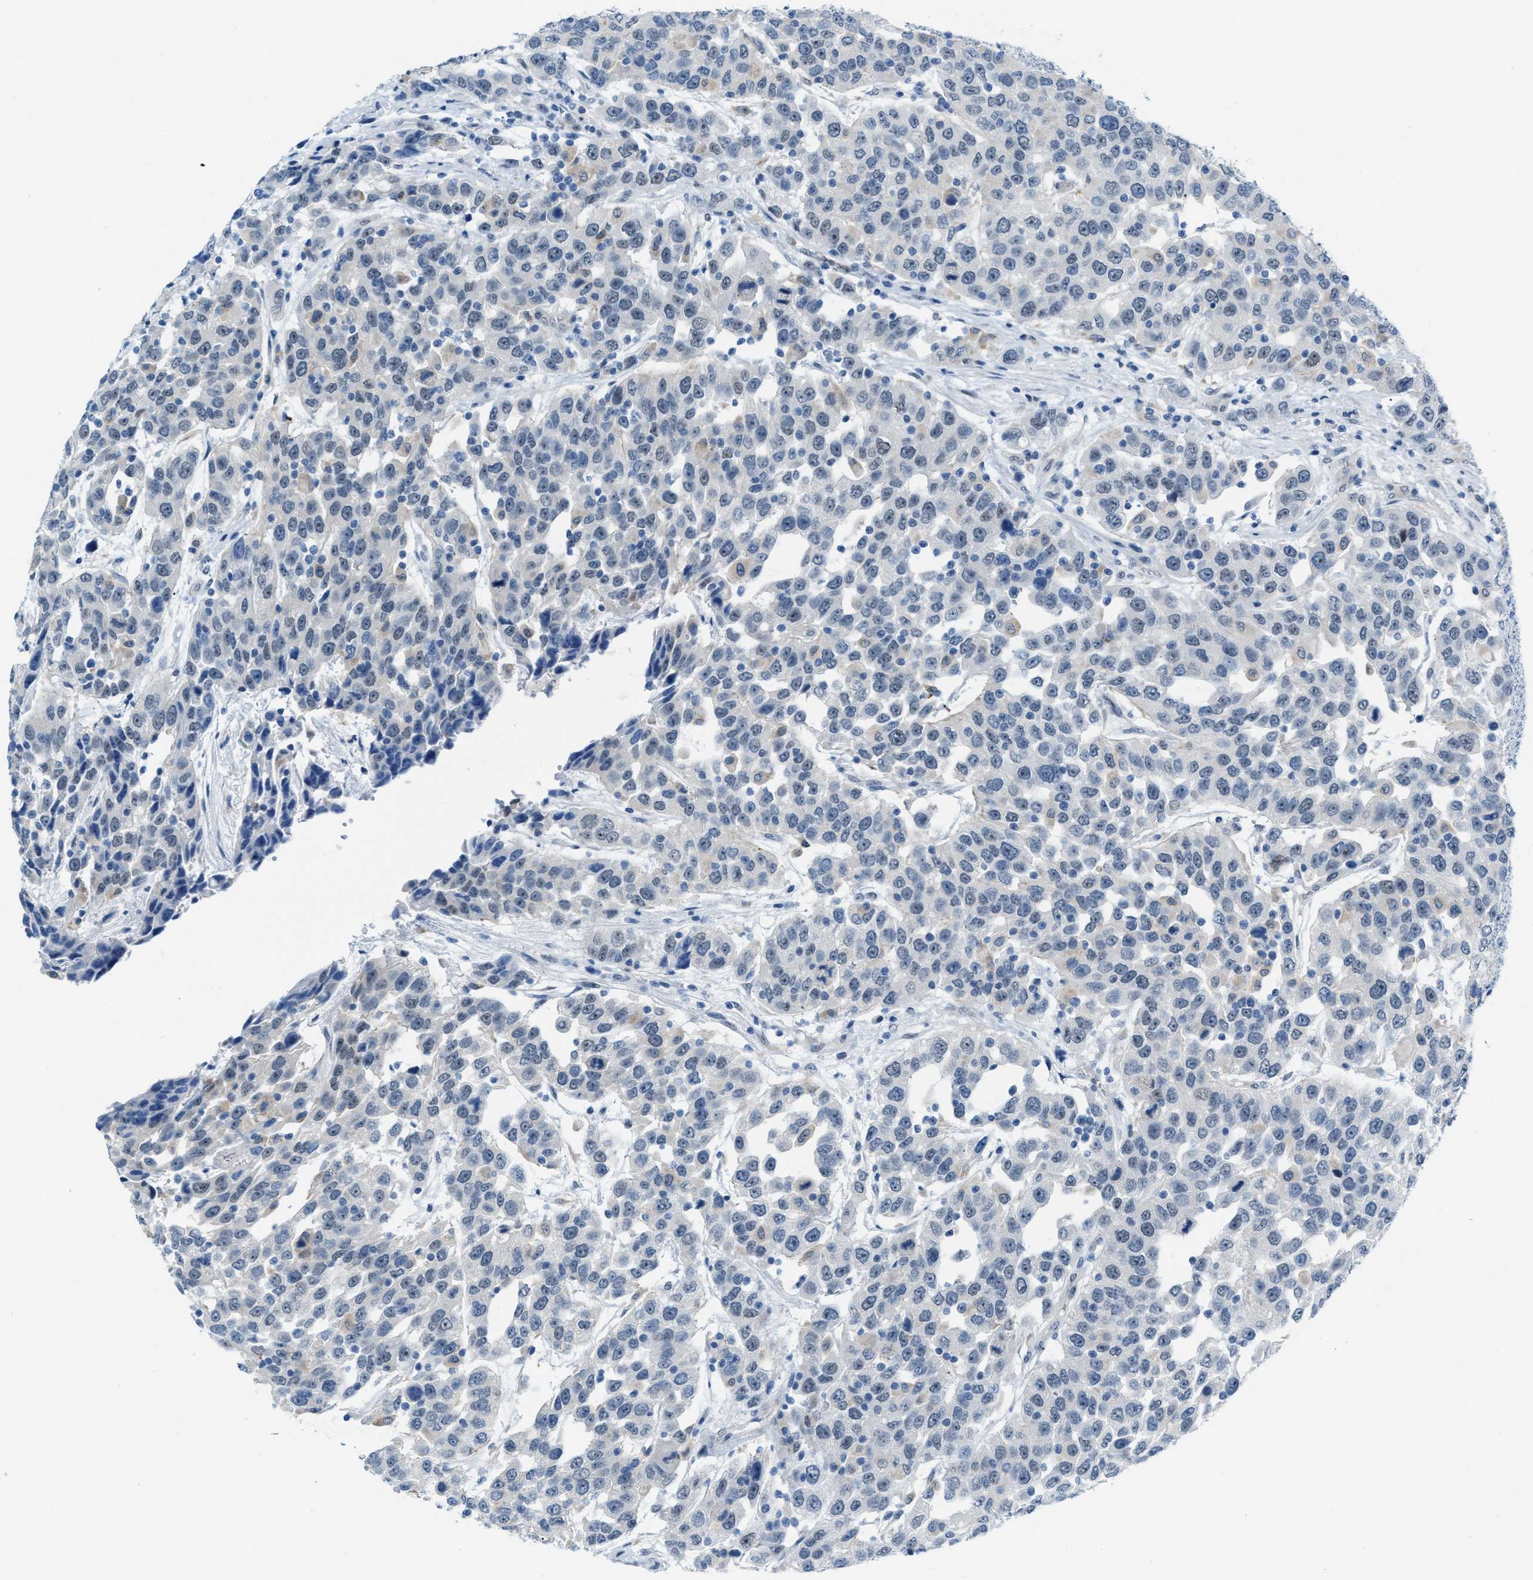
{"staining": {"intensity": "negative", "quantity": "none", "location": "none"}, "tissue": "urothelial cancer", "cell_type": "Tumor cells", "image_type": "cancer", "snomed": [{"axis": "morphology", "description": "Urothelial carcinoma, High grade"}, {"axis": "topography", "description": "Urinary bladder"}], "caption": "Tumor cells are negative for protein expression in human urothelial cancer. (Stains: DAB immunohistochemistry with hematoxylin counter stain, Microscopy: brightfield microscopy at high magnification).", "gene": "PHRF1", "patient": {"sex": "female", "age": 80}}